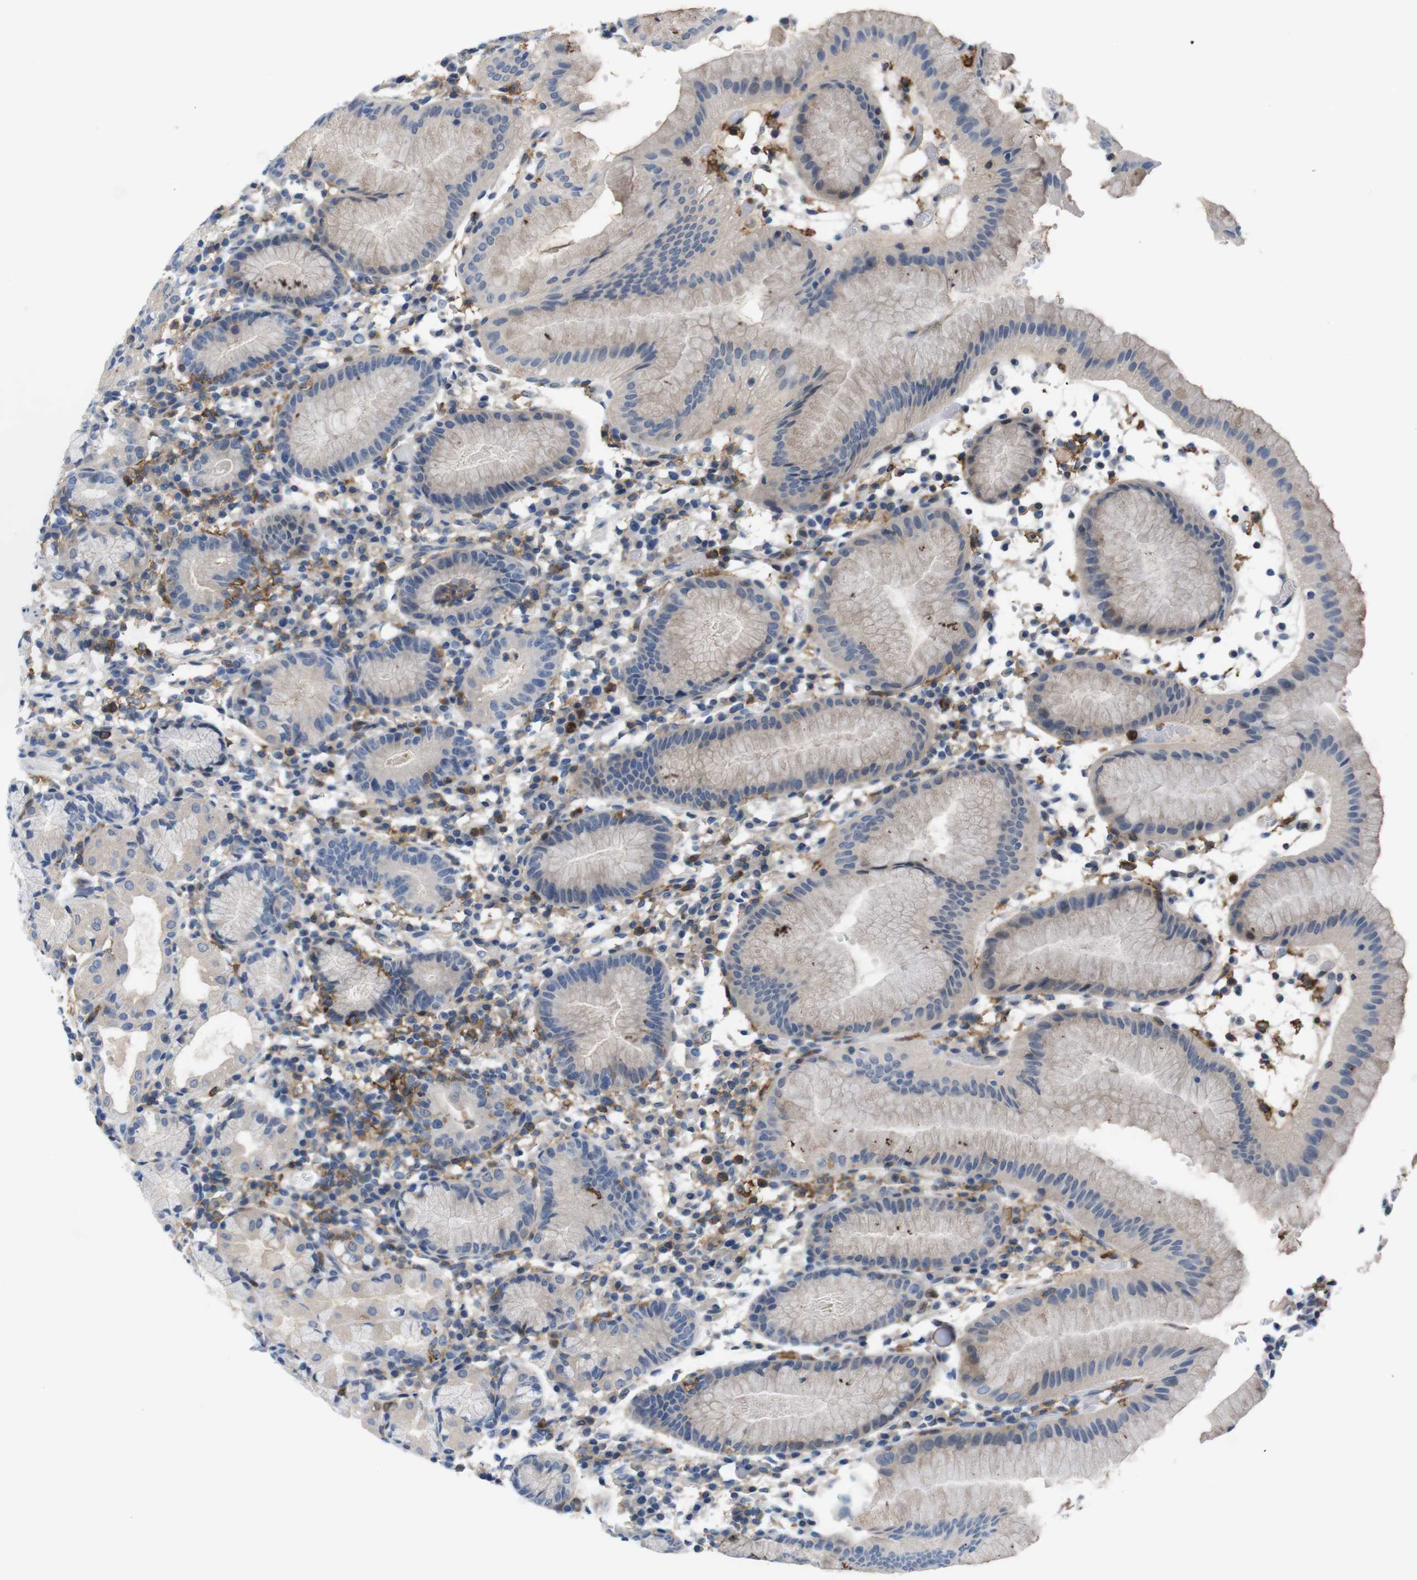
{"staining": {"intensity": "weak", "quantity": "<25%", "location": "cytoplasmic/membranous"}, "tissue": "stomach", "cell_type": "Glandular cells", "image_type": "normal", "snomed": [{"axis": "morphology", "description": "Normal tissue, NOS"}, {"axis": "topography", "description": "Stomach"}, {"axis": "topography", "description": "Stomach, lower"}], "caption": "DAB (3,3'-diaminobenzidine) immunohistochemical staining of benign human stomach demonstrates no significant positivity in glandular cells.", "gene": "CD300C", "patient": {"sex": "female", "age": 75}}